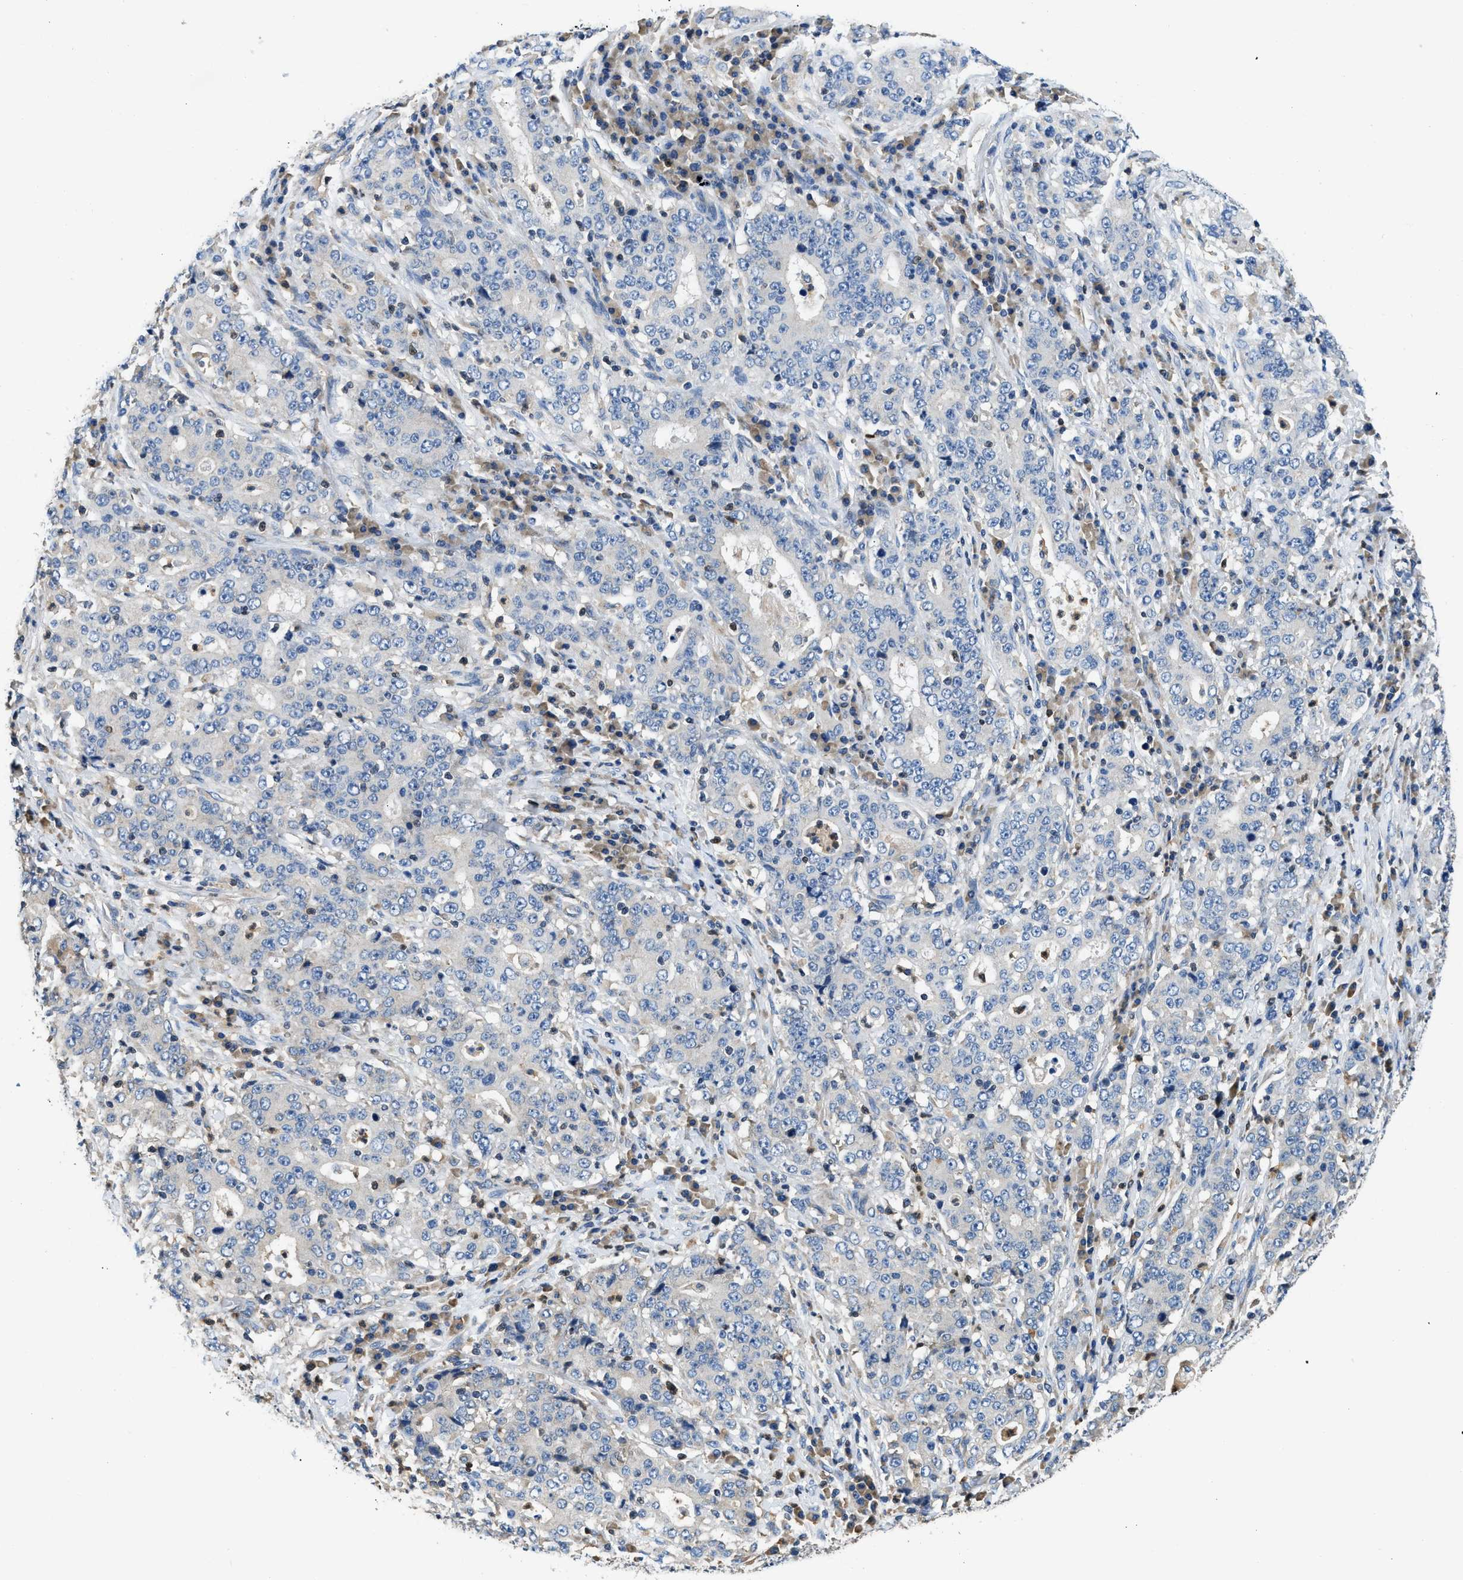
{"staining": {"intensity": "negative", "quantity": "none", "location": "none"}, "tissue": "stomach cancer", "cell_type": "Tumor cells", "image_type": "cancer", "snomed": [{"axis": "morphology", "description": "Normal tissue, NOS"}, {"axis": "morphology", "description": "Adenocarcinoma, NOS"}, {"axis": "topography", "description": "Stomach, upper"}, {"axis": "topography", "description": "Stomach"}], "caption": "Tumor cells show no significant protein positivity in adenocarcinoma (stomach).", "gene": "TOX", "patient": {"sex": "male", "age": 59}}